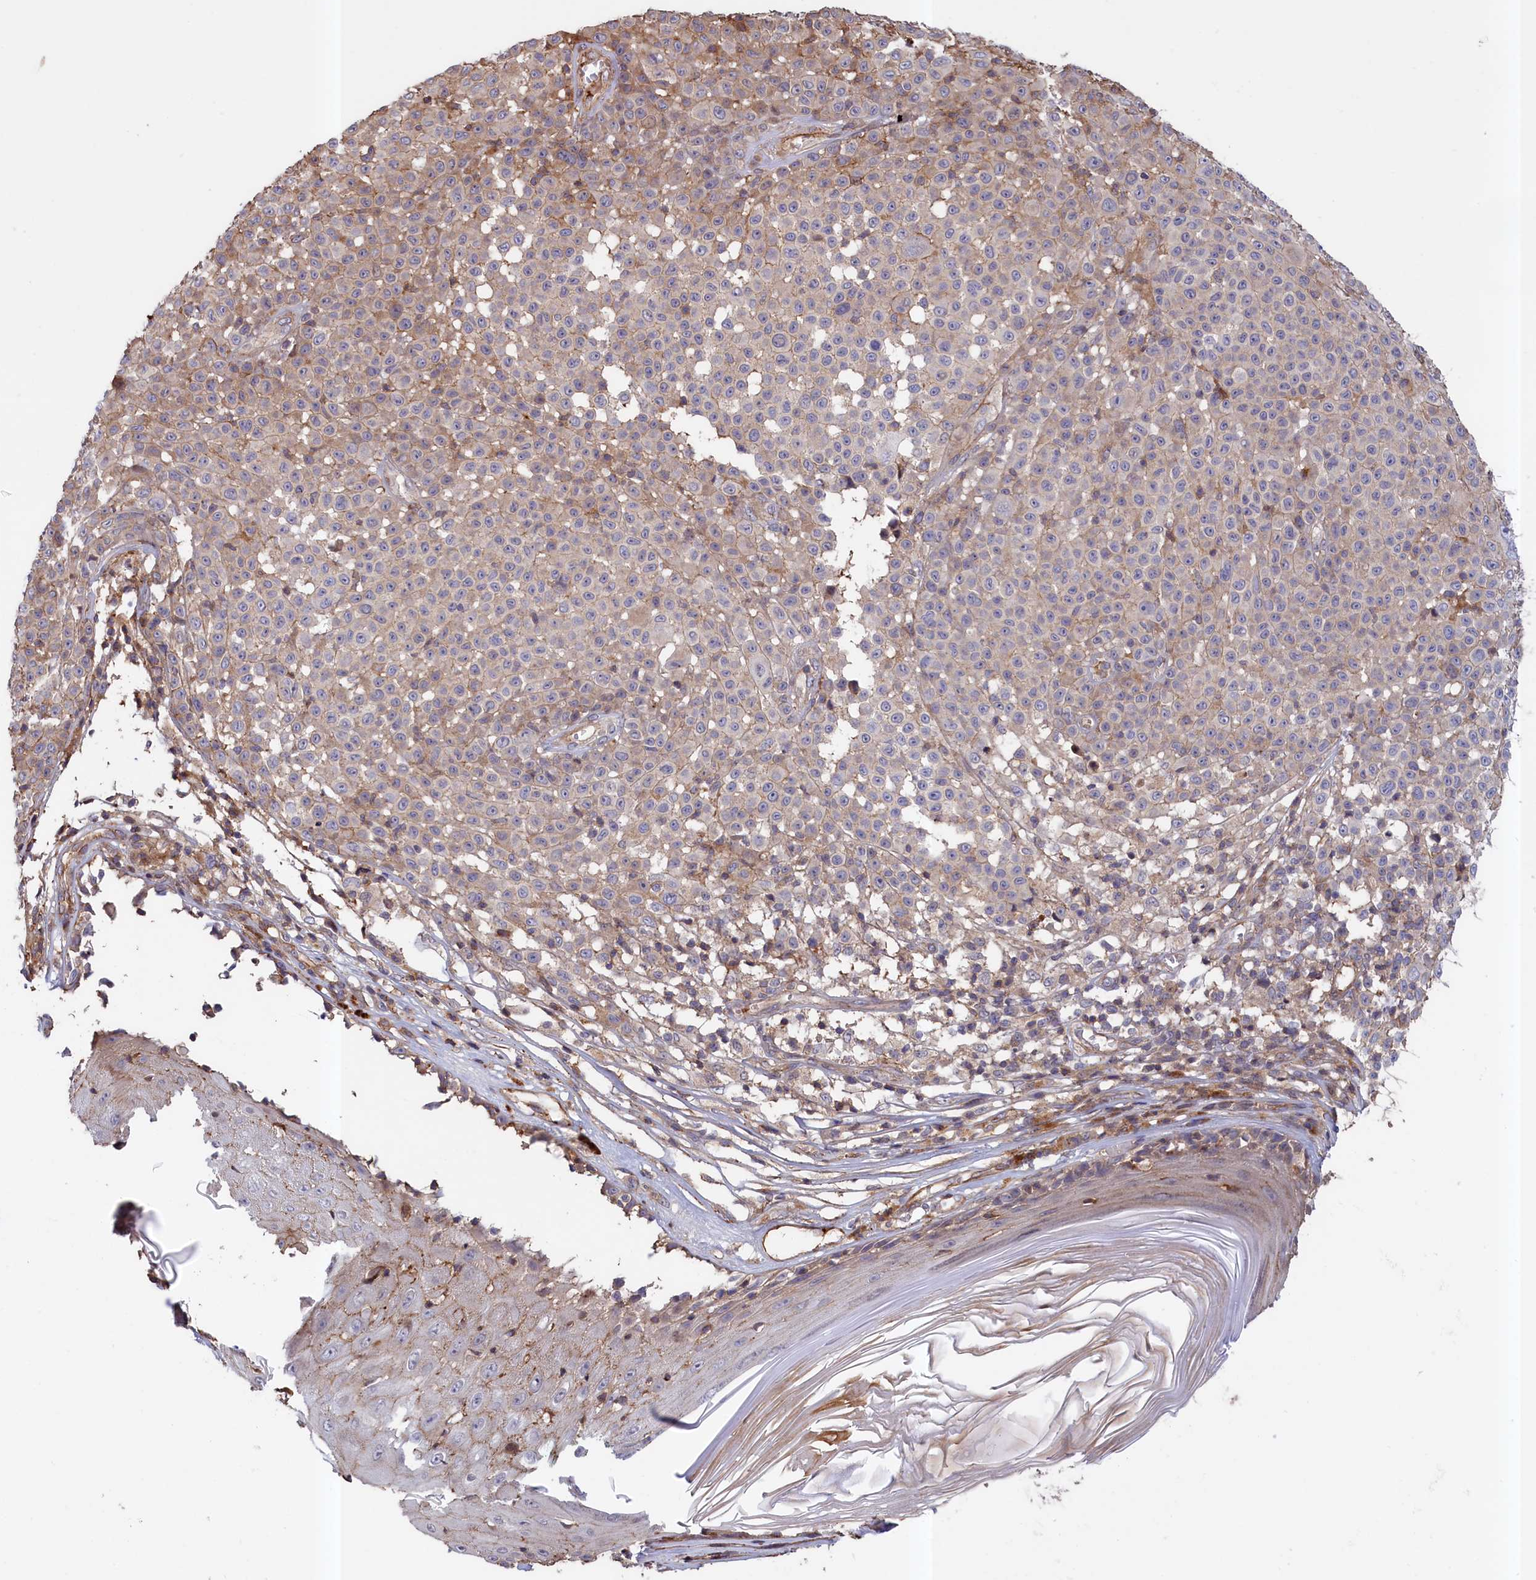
{"staining": {"intensity": "weak", "quantity": "<25%", "location": "cytoplasmic/membranous"}, "tissue": "melanoma", "cell_type": "Tumor cells", "image_type": "cancer", "snomed": [{"axis": "morphology", "description": "Malignant melanoma, NOS"}, {"axis": "topography", "description": "Skin"}], "caption": "A high-resolution image shows IHC staining of malignant melanoma, which exhibits no significant expression in tumor cells.", "gene": "ANKRD27", "patient": {"sex": "female", "age": 94}}